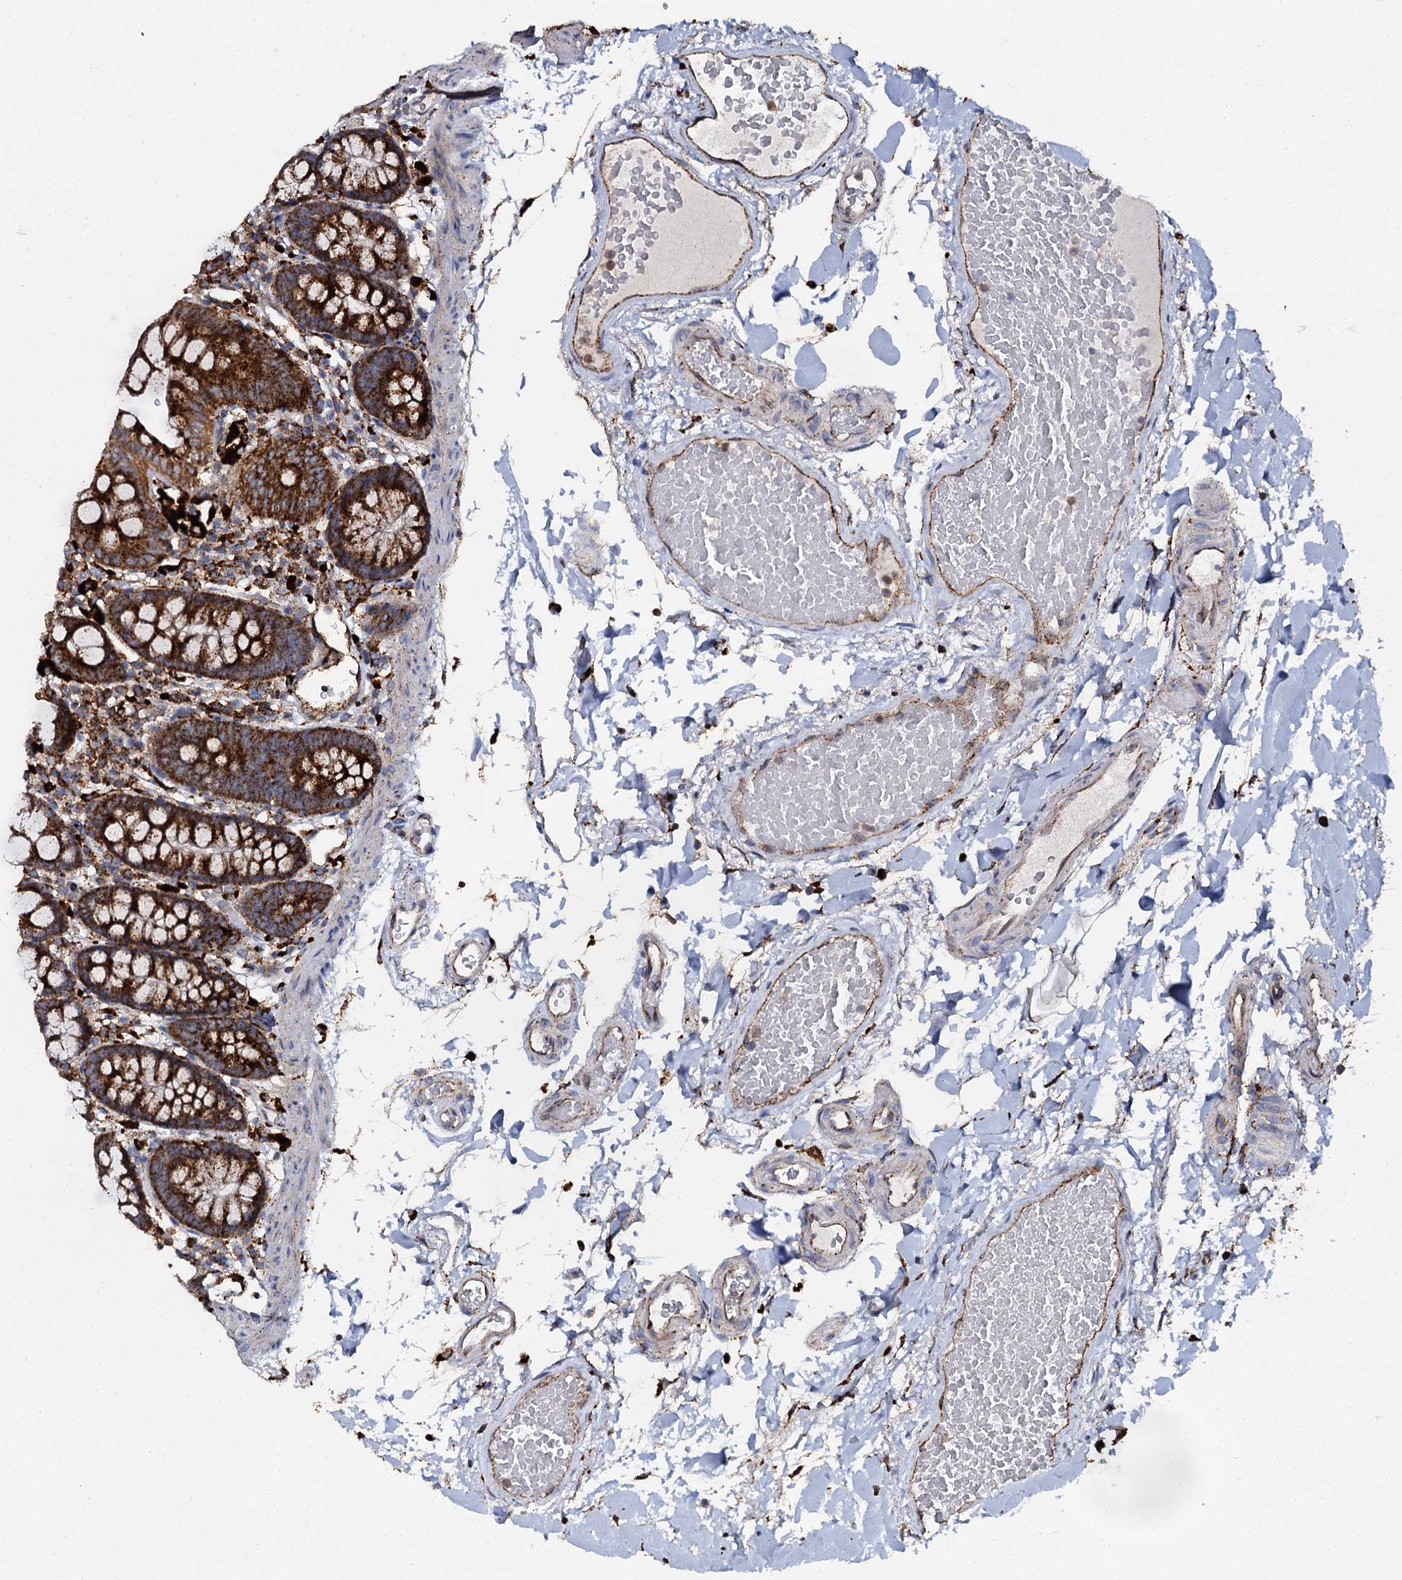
{"staining": {"intensity": "strong", "quantity": ">75%", "location": "cytoplasmic/membranous"}, "tissue": "colon", "cell_type": "Endothelial cells", "image_type": "normal", "snomed": [{"axis": "morphology", "description": "Normal tissue, NOS"}, {"axis": "topography", "description": "Colon"}], "caption": "An IHC photomicrograph of unremarkable tissue is shown. Protein staining in brown shows strong cytoplasmic/membranous positivity in colon within endothelial cells. The staining was performed using DAB, with brown indicating positive protein expression. Nuclei are stained blue with hematoxylin.", "gene": "GBA1", "patient": {"sex": "male", "age": 75}}